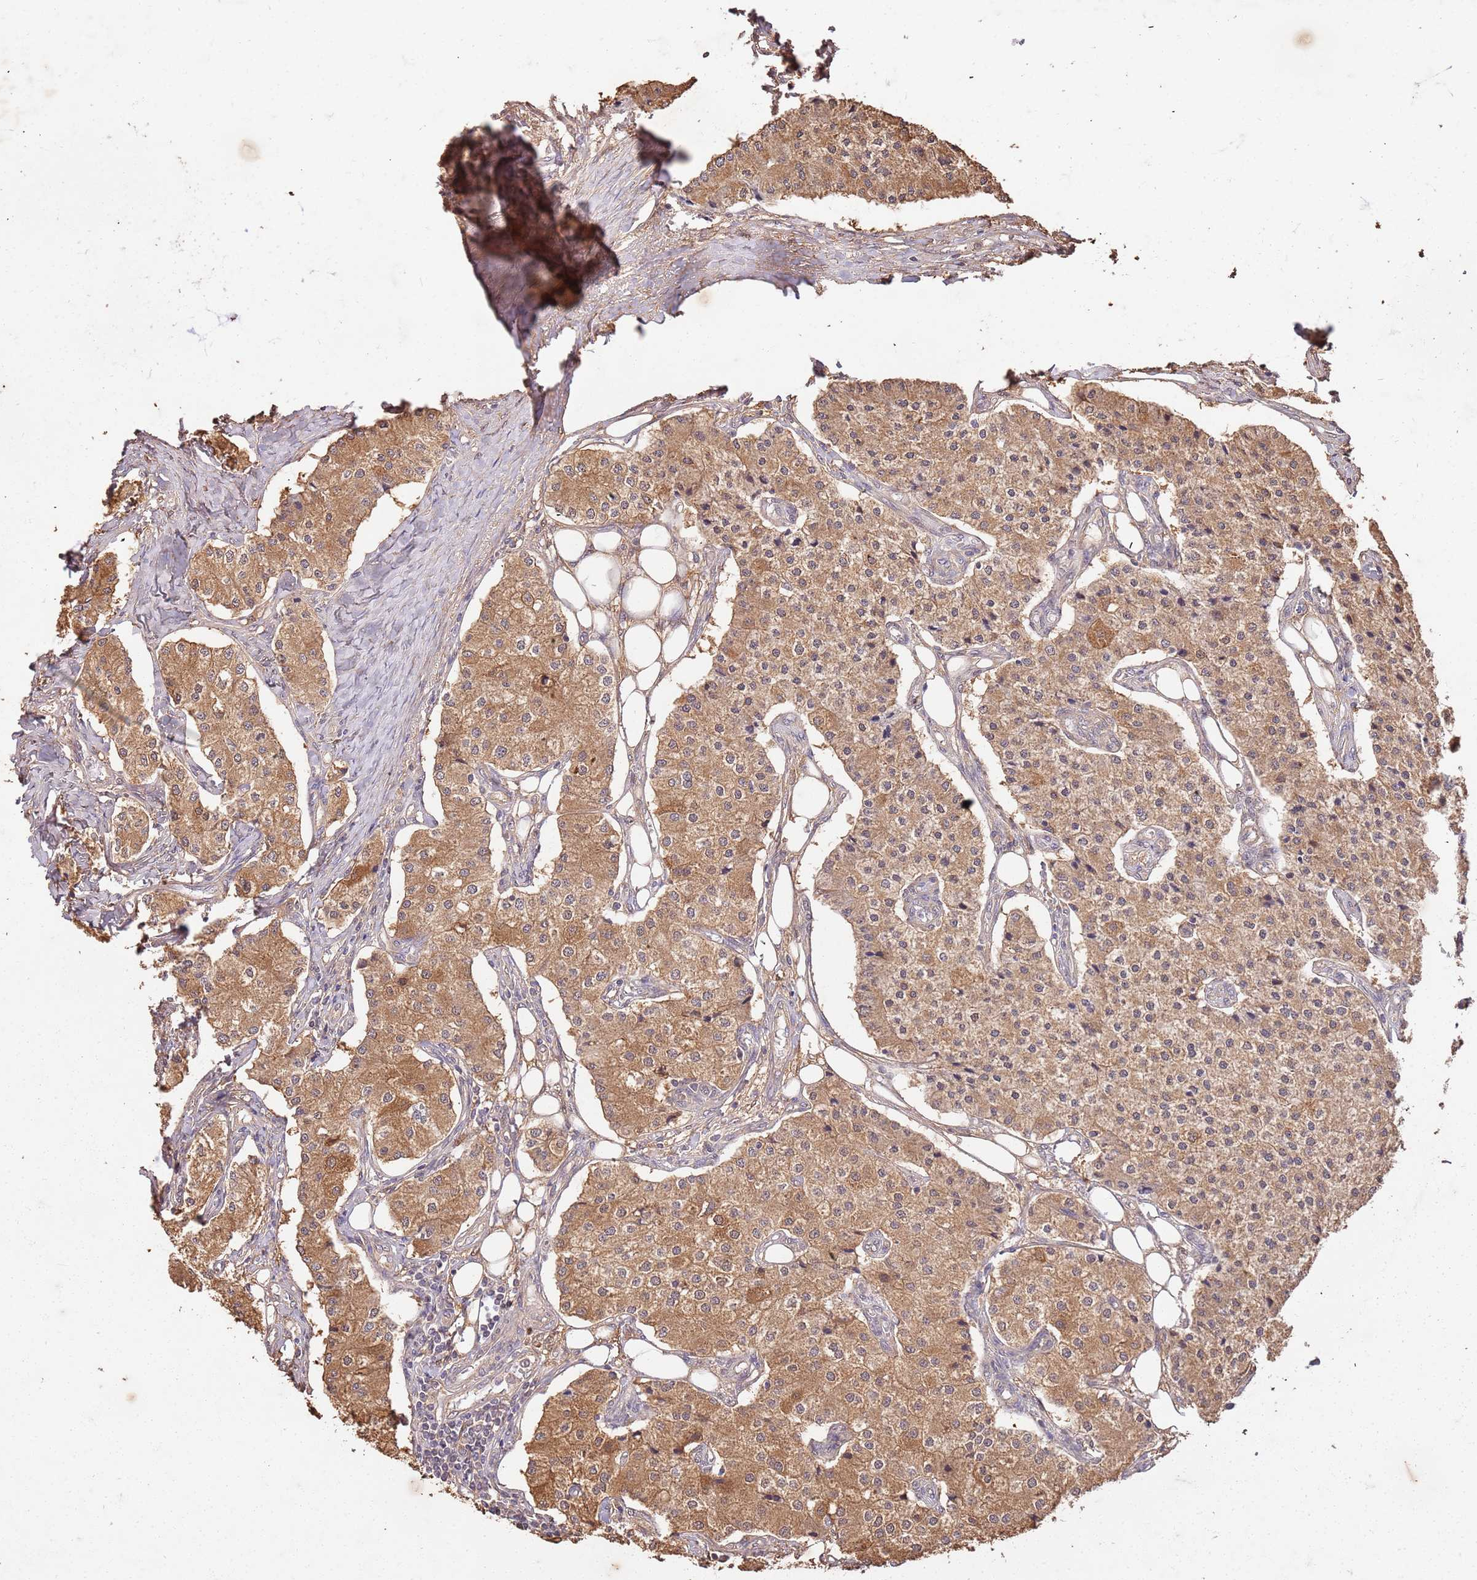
{"staining": {"intensity": "moderate", "quantity": ">75%", "location": "cytoplasmic/membranous"}, "tissue": "carcinoid", "cell_type": "Tumor cells", "image_type": "cancer", "snomed": [{"axis": "morphology", "description": "Carcinoid, malignant, NOS"}, {"axis": "topography", "description": "Colon"}], "caption": "Immunohistochemical staining of human carcinoid (malignant) demonstrates medium levels of moderate cytoplasmic/membranous protein expression in about >75% of tumor cells.", "gene": "UBE3A", "patient": {"sex": "female", "age": 52}}